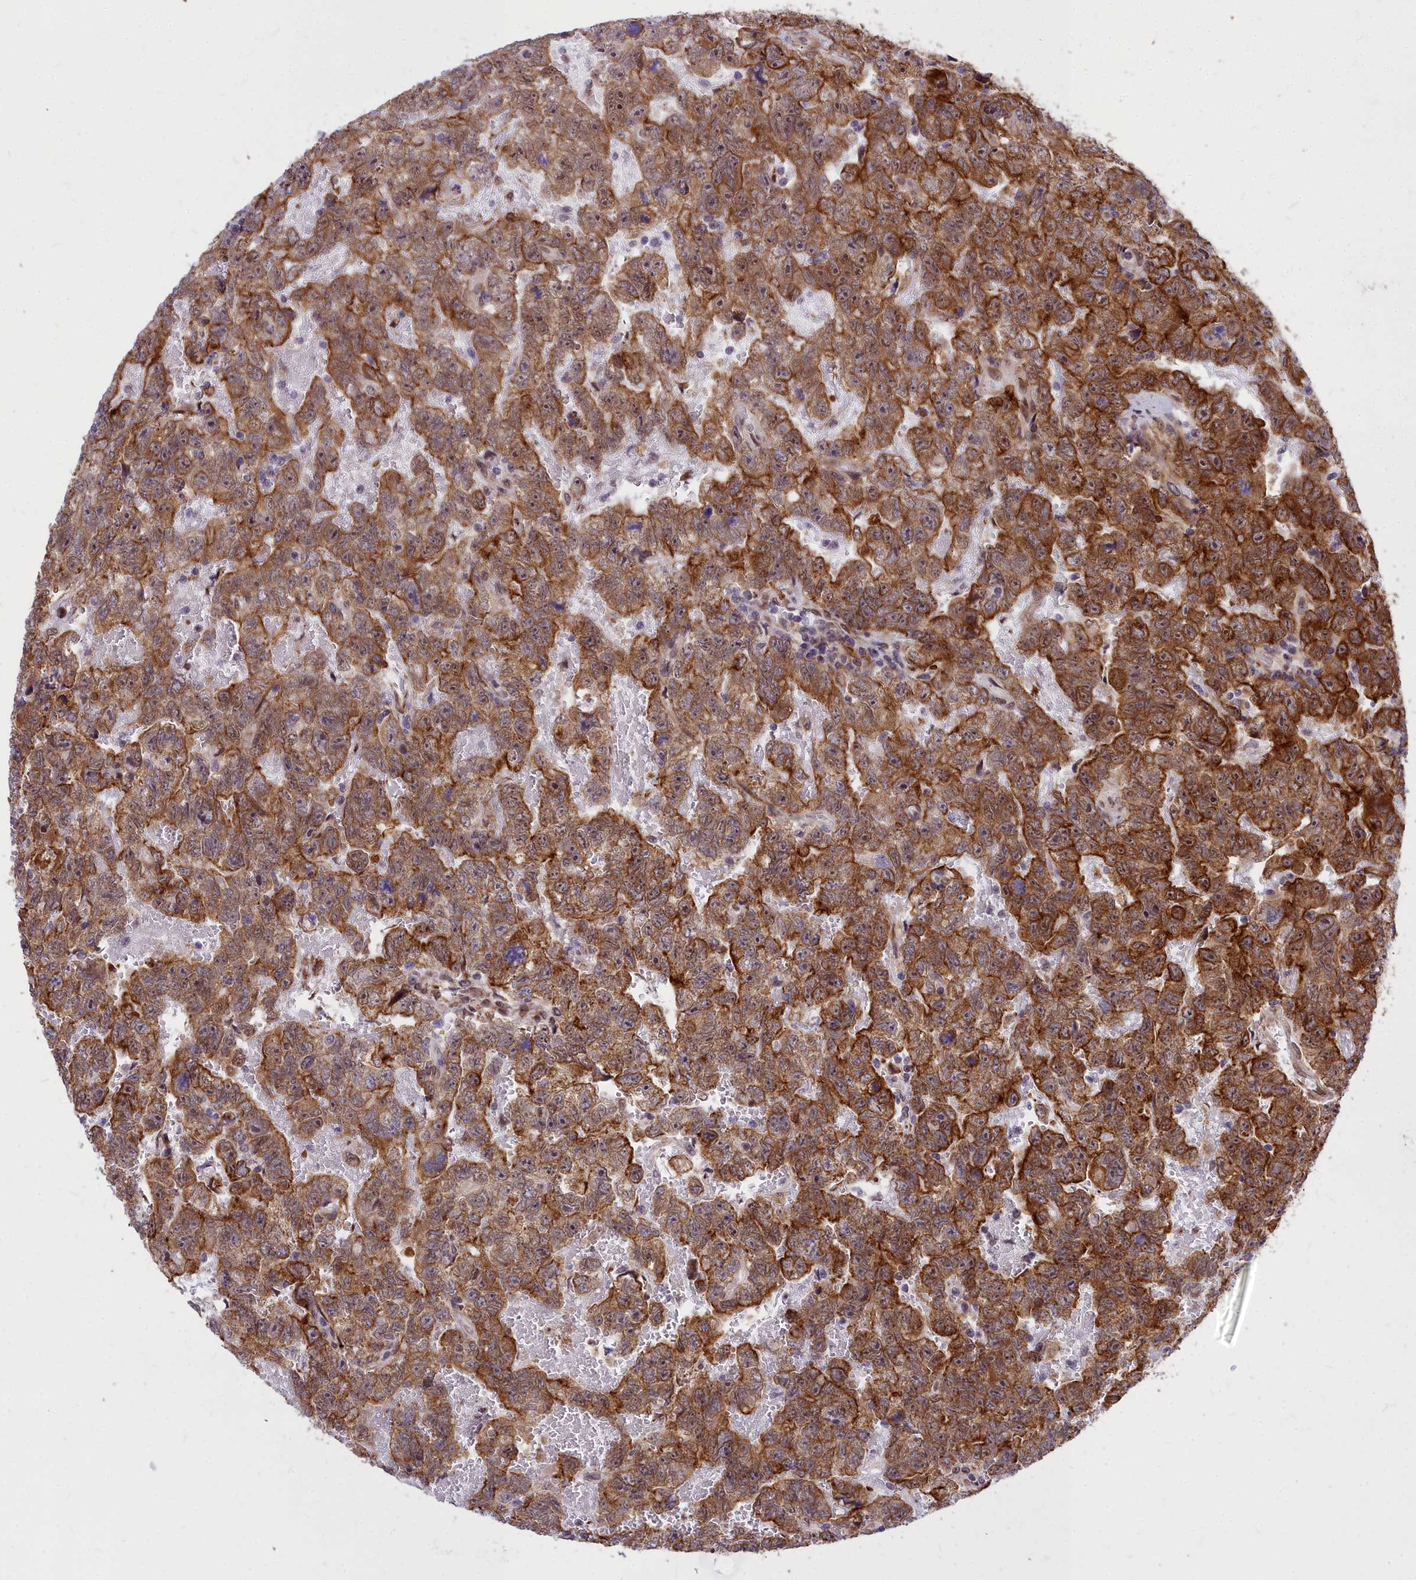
{"staining": {"intensity": "moderate", "quantity": ">75%", "location": "cytoplasmic/membranous,nuclear"}, "tissue": "testis cancer", "cell_type": "Tumor cells", "image_type": "cancer", "snomed": [{"axis": "morphology", "description": "Carcinoma, Embryonal, NOS"}, {"axis": "topography", "description": "Testis"}], "caption": "High-magnification brightfield microscopy of testis cancer (embryonal carcinoma) stained with DAB (brown) and counterstained with hematoxylin (blue). tumor cells exhibit moderate cytoplasmic/membranous and nuclear positivity is seen in about>75% of cells.", "gene": "ABCB8", "patient": {"sex": "male", "age": 45}}